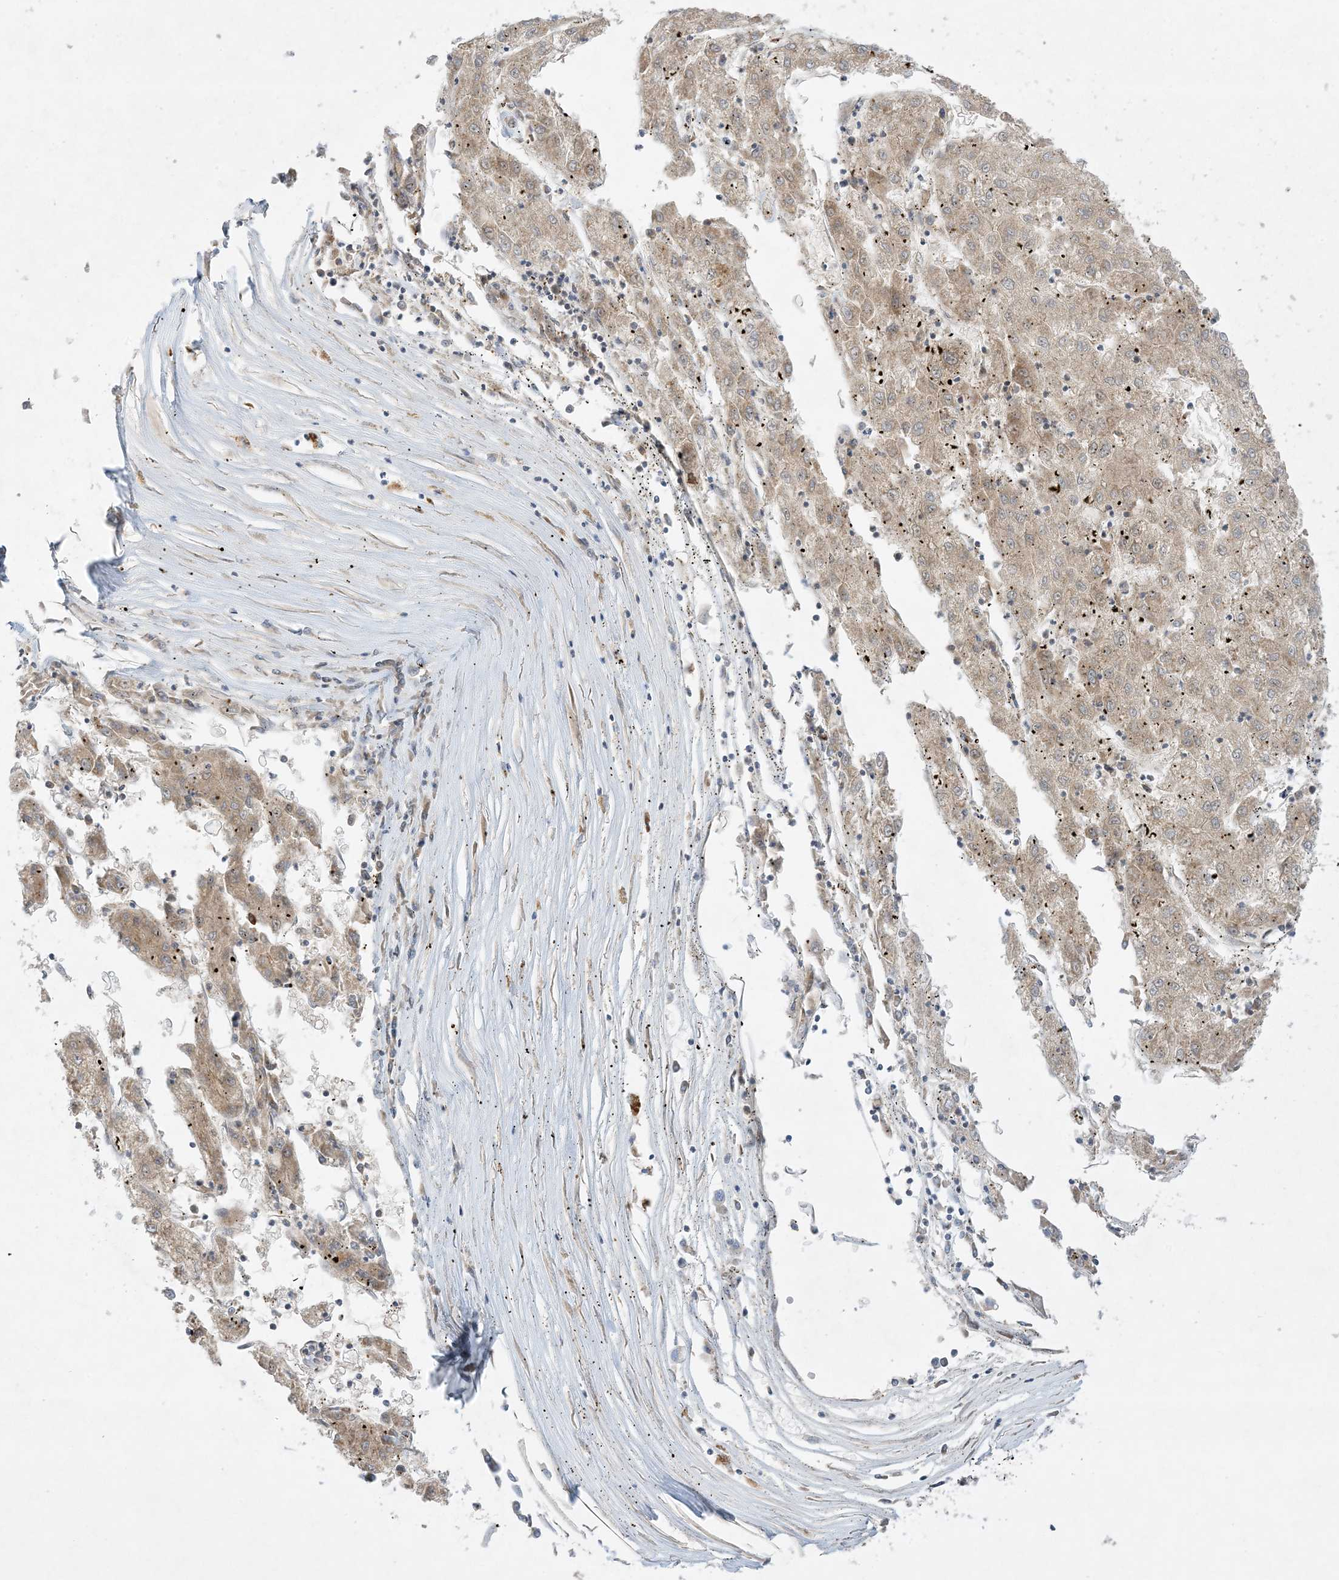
{"staining": {"intensity": "weak", "quantity": "25%-75%", "location": "cytoplasmic/membranous"}, "tissue": "liver cancer", "cell_type": "Tumor cells", "image_type": "cancer", "snomed": [{"axis": "morphology", "description": "Carcinoma, Hepatocellular, NOS"}, {"axis": "topography", "description": "Liver"}], "caption": "Hepatocellular carcinoma (liver) stained for a protein (brown) reveals weak cytoplasmic/membranous positive staining in approximately 25%-75% of tumor cells.", "gene": "RPP40", "patient": {"sex": "male", "age": 72}}